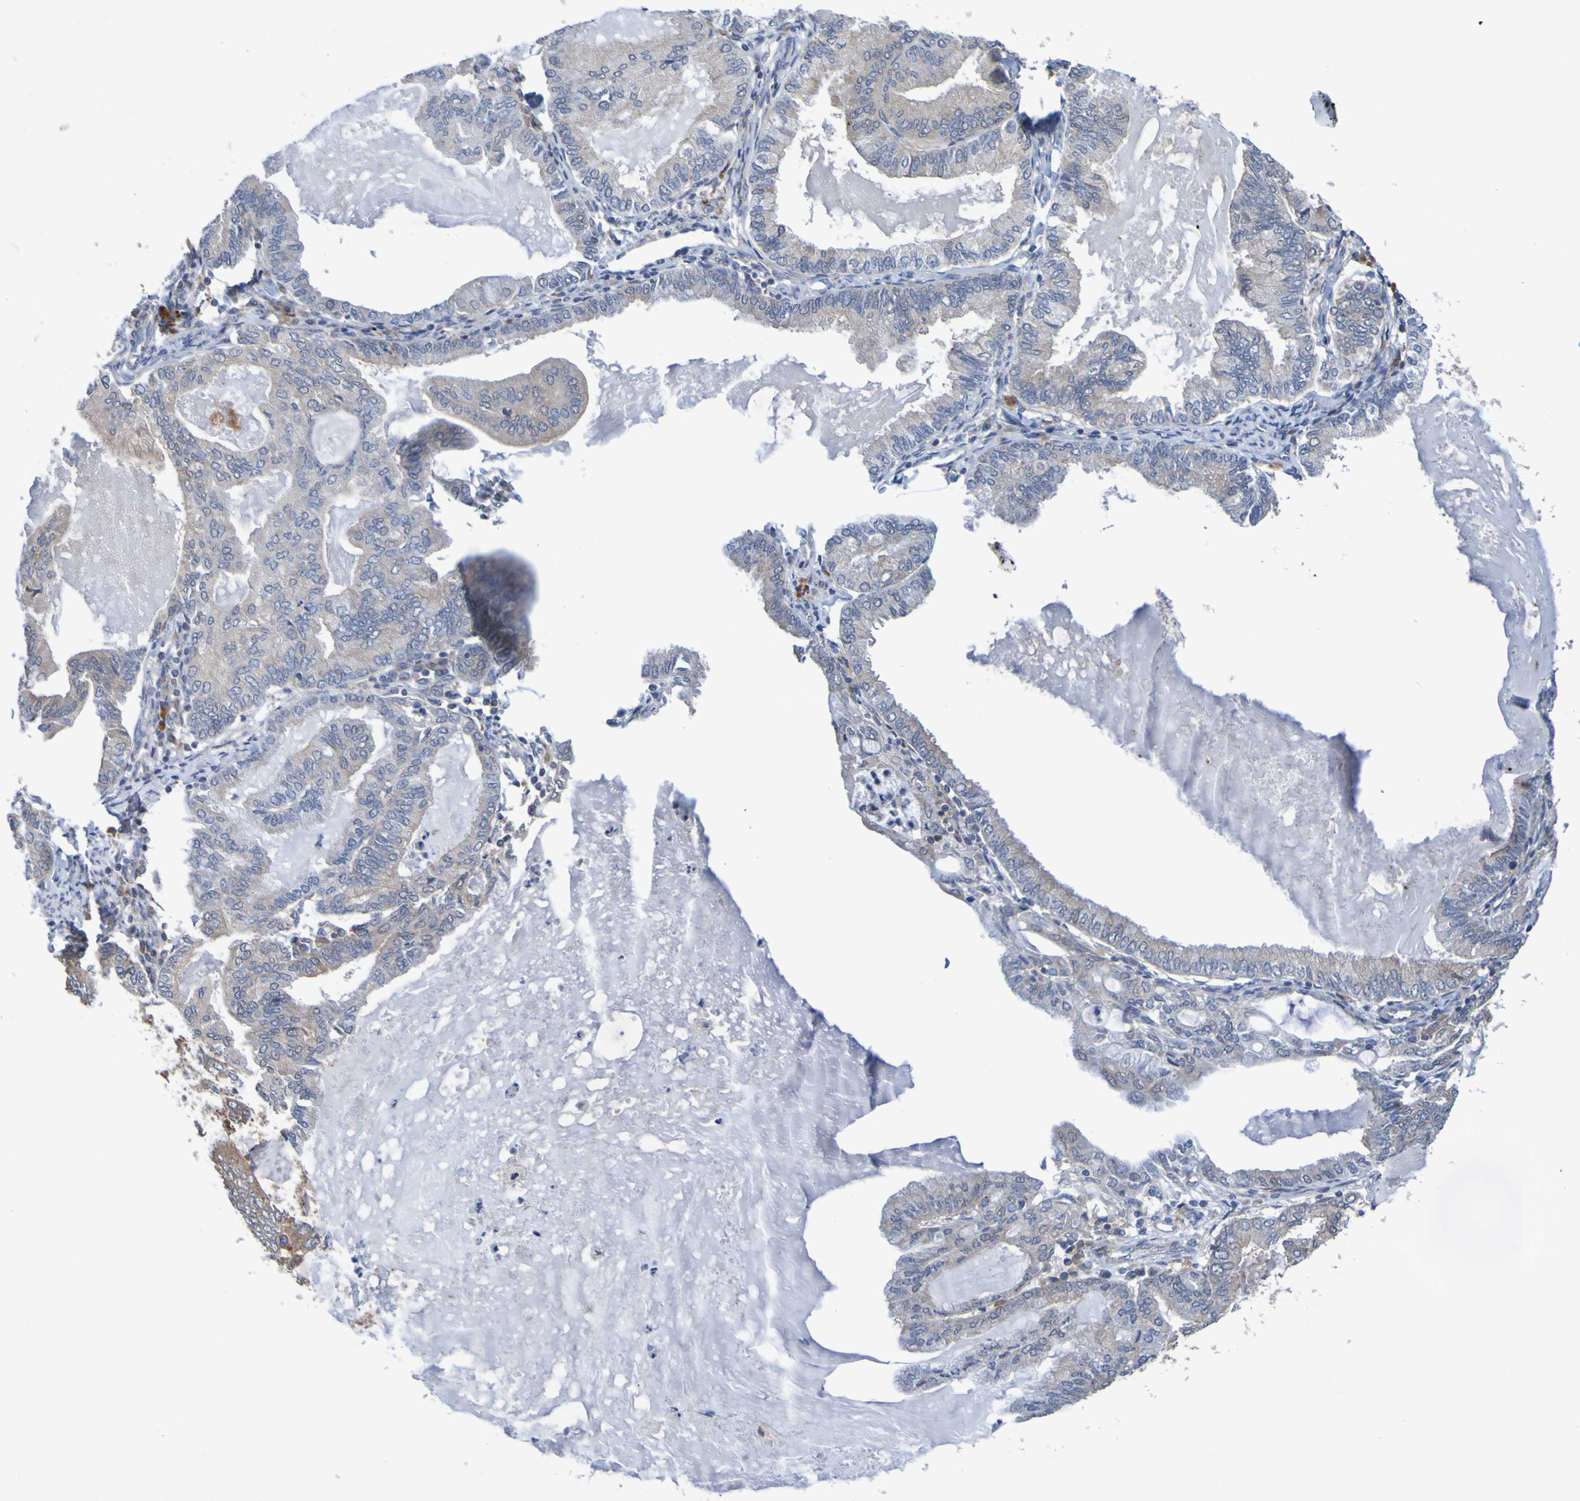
{"staining": {"intensity": "weak", "quantity": "<25%", "location": "cytoplasmic/membranous"}, "tissue": "endometrial cancer", "cell_type": "Tumor cells", "image_type": "cancer", "snomed": [{"axis": "morphology", "description": "Adenocarcinoma, NOS"}, {"axis": "topography", "description": "Endometrium"}], "caption": "Immunohistochemistry histopathology image of neoplastic tissue: endometrial adenocarcinoma stained with DAB (3,3'-diaminobenzidine) displays no significant protein staining in tumor cells. (Brightfield microscopy of DAB (3,3'-diaminobenzidine) immunohistochemistry at high magnification).", "gene": "SDK1", "patient": {"sex": "female", "age": 86}}